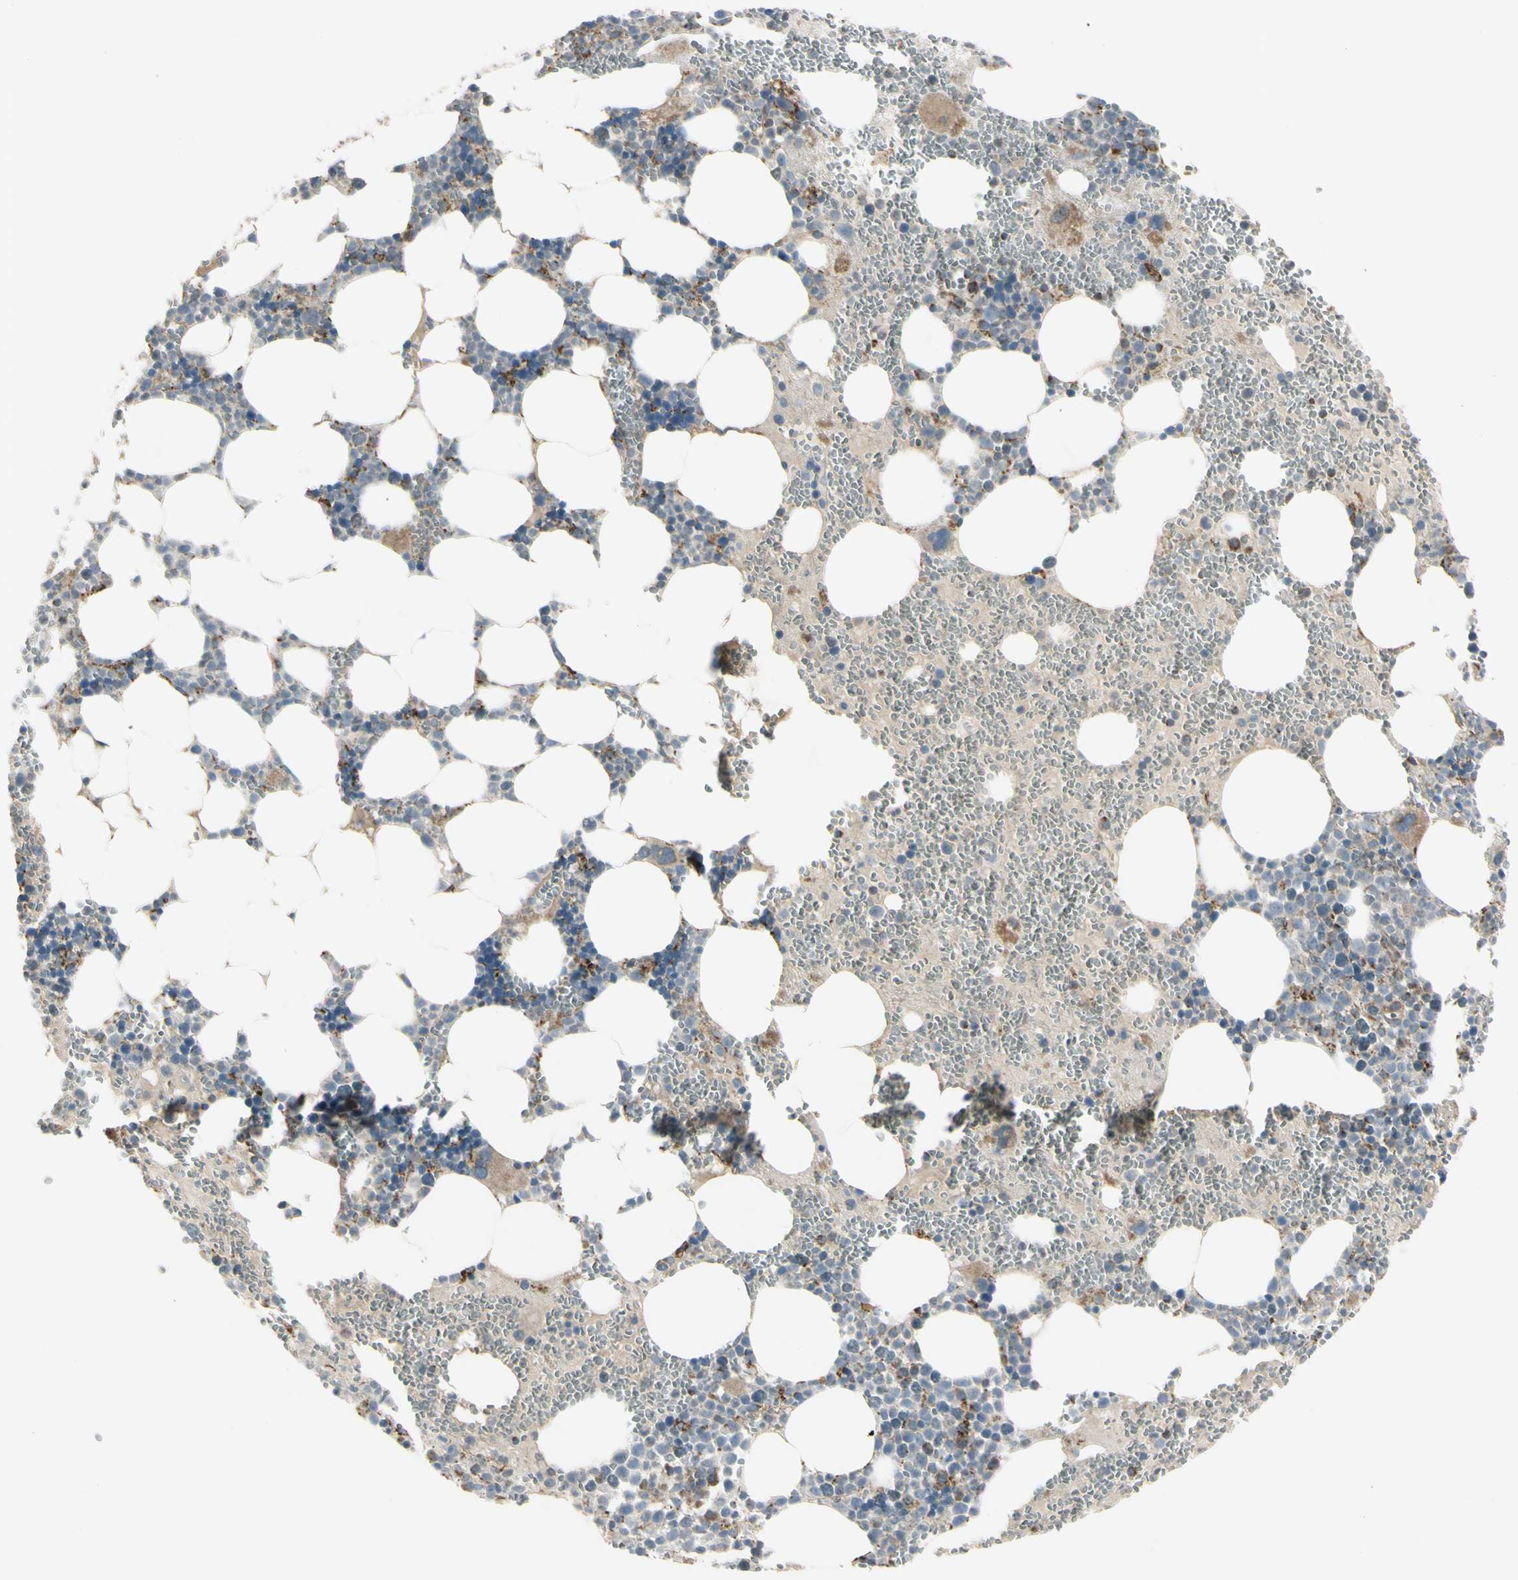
{"staining": {"intensity": "moderate", "quantity": "25%-75%", "location": "cytoplasmic/membranous"}, "tissue": "bone marrow", "cell_type": "Hematopoietic cells", "image_type": "normal", "snomed": [{"axis": "morphology", "description": "Normal tissue, NOS"}, {"axis": "morphology", "description": "Inflammation, NOS"}, {"axis": "topography", "description": "Bone marrow"}], "caption": "IHC staining of unremarkable bone marrow, which reveals medium levels of moderate cytoplasmic/membranous positivity in about 25%-75% of hematopoietic cells indicating moderate cytoplasmic/membranous protein positivity. The staining was performed using DAB (3,3'-diaminobenzidine) (brown) for protein detection and nuclei were counterstained in hematoxylin (blue).", "gene": "CYB5R1", "patient": {"sex": "female", "age": 76}}